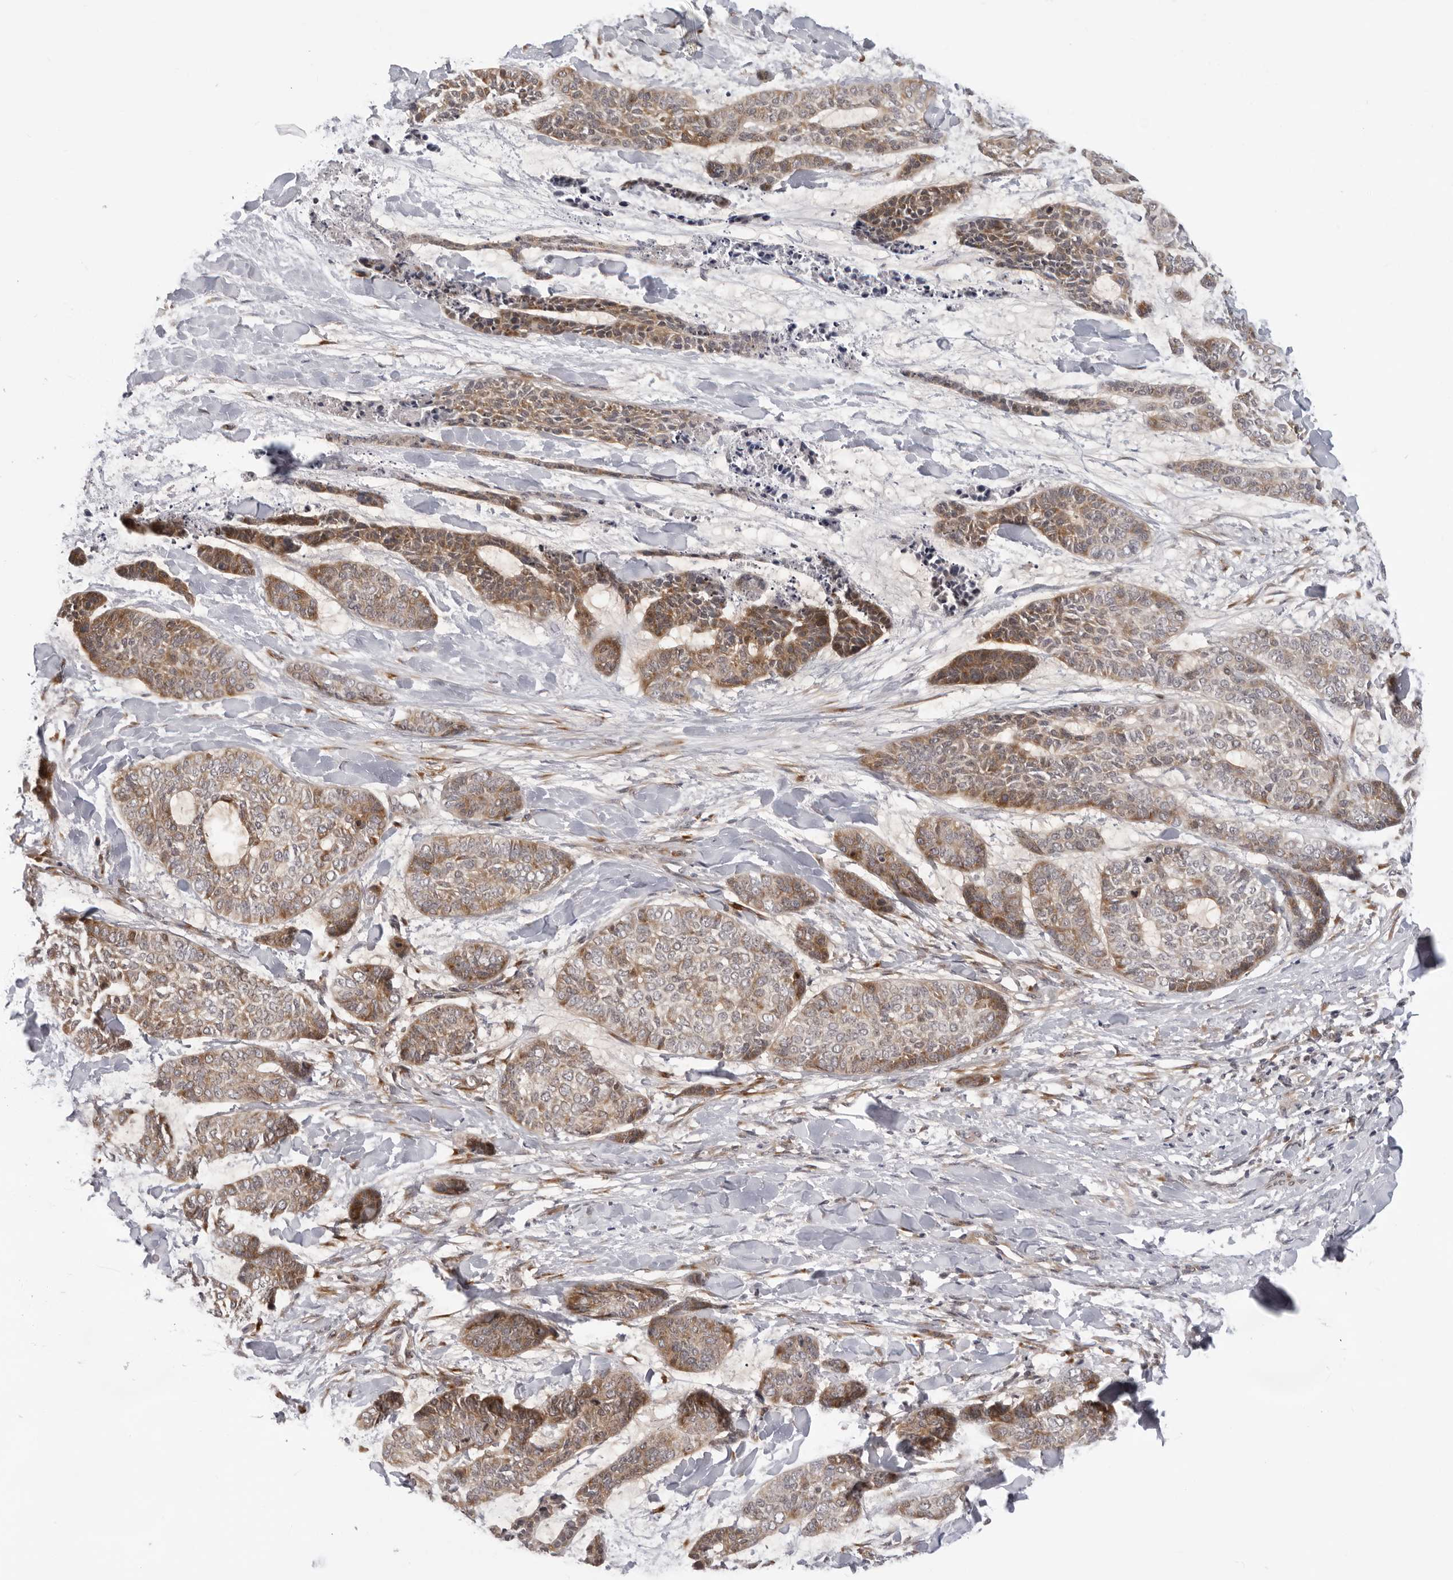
{"staining": {"intensity": "moderate", "quantity": ">75%", "location": "cytoplasmic/membranous"}, "tissue": "skin cancer", "cell_type": "Tumor cells", "image_type": "cancer", "snomed": [{"axis": "morphology", "description": "Basal cell carcinoma"}, {"axis": "topography", "description": "Skin"}], "caption": "Approximately >75% of tumor cells in human skin cancer (basal cell carcinoma) demonstrate moderate cytoplasmic/membranous protein expression as visualized by brown immunohistochemical staining.", "gene": "SRGAP2", "patient": {"sex": "female", "age": 64}}